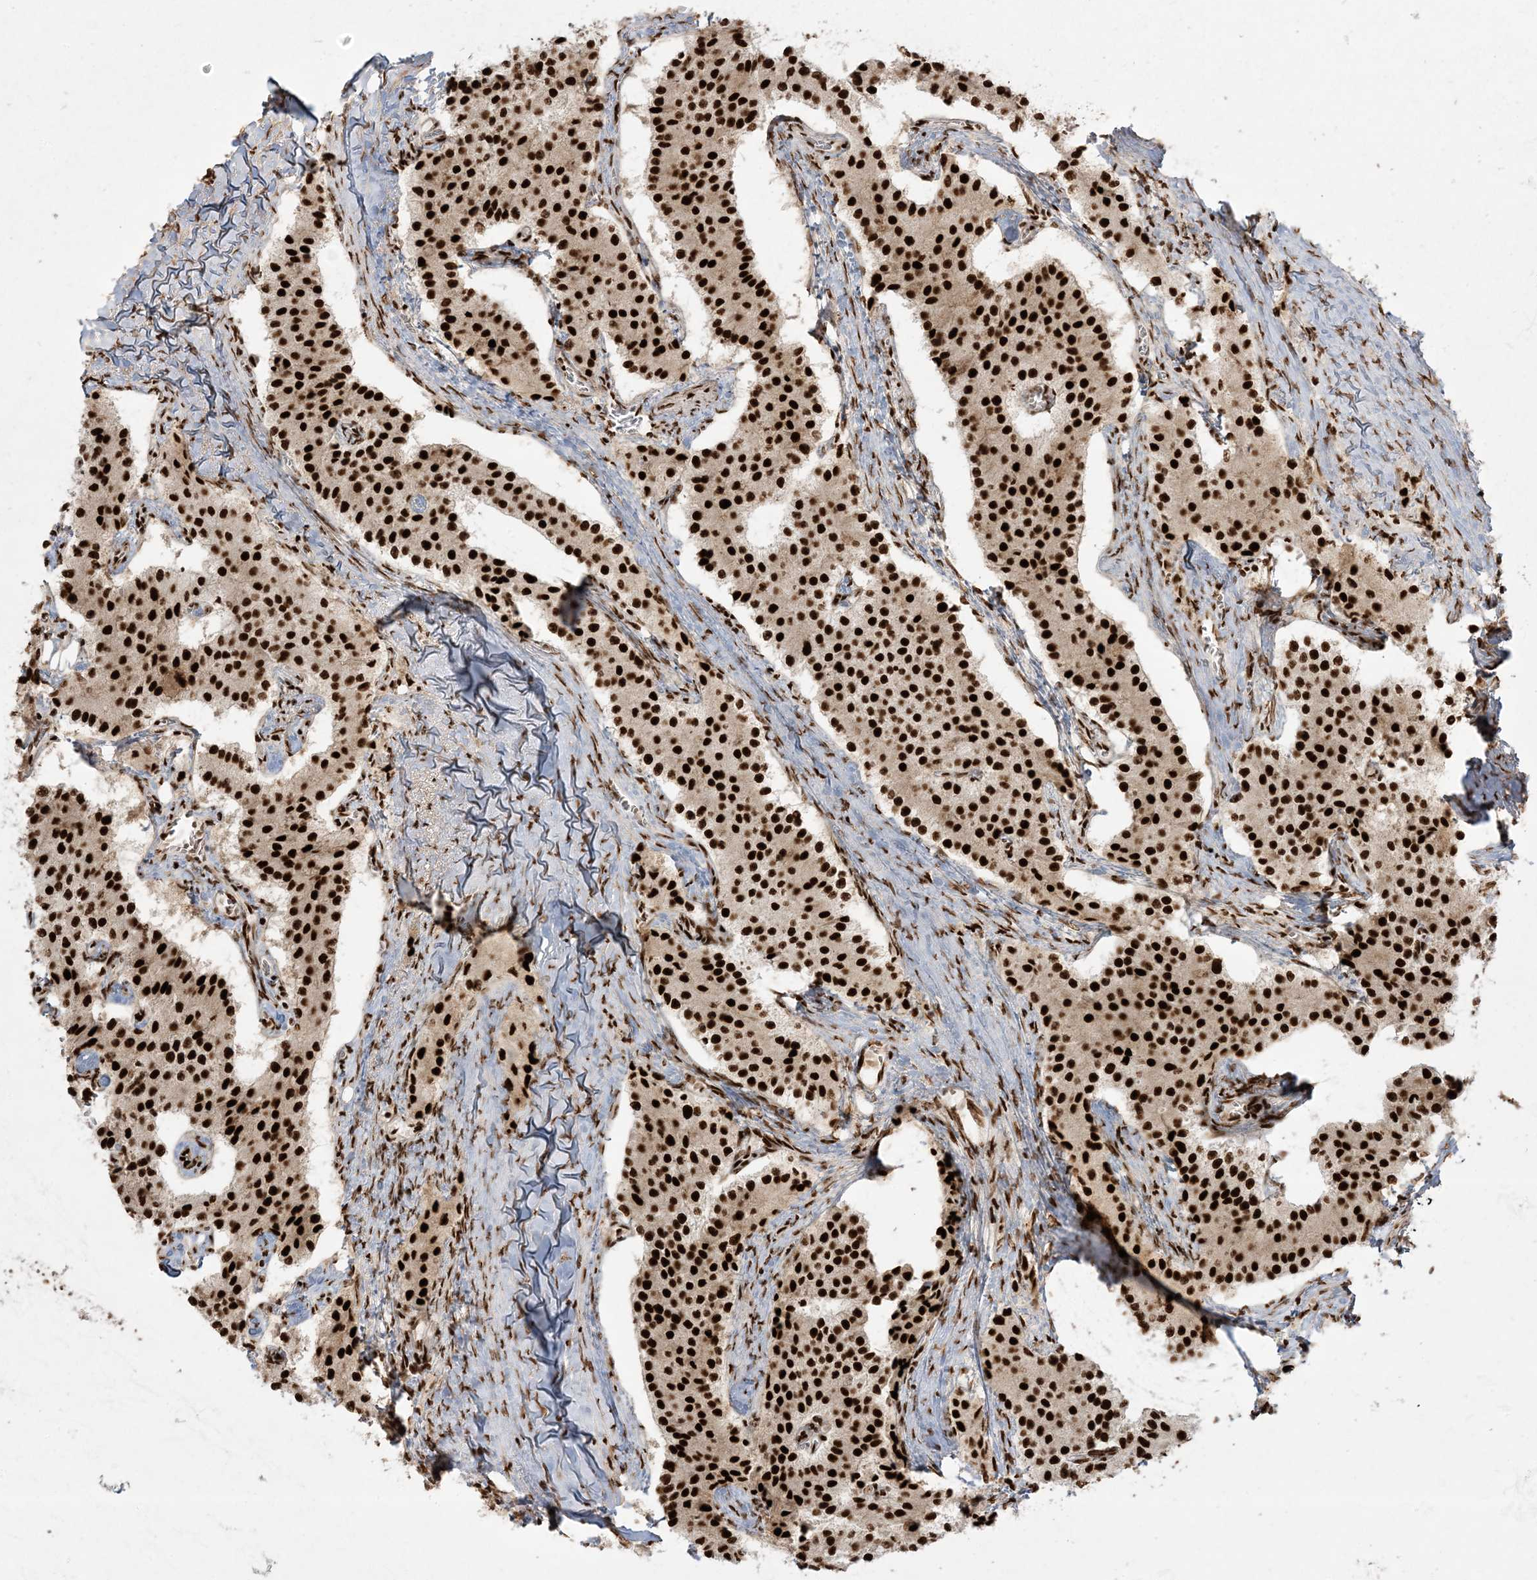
{"staining": {"intensity": "strong", "quantity": ">75%", "location": "nuclear"}, "tissue": "carcinoid", "cell_type": "Tumor cells", "image_type": "cancer", "snomed": [{"axis": "morphology", "description": "Carcinoid, malignant, NOS"}, {"axis": "topography", "description": "Colon"}], "caption": "Strong nuclear positivity is present in about >75% of tumor cells in carcinoid.", "gene": "RBM10", "patient": {"sex": "female", "age": 52}}